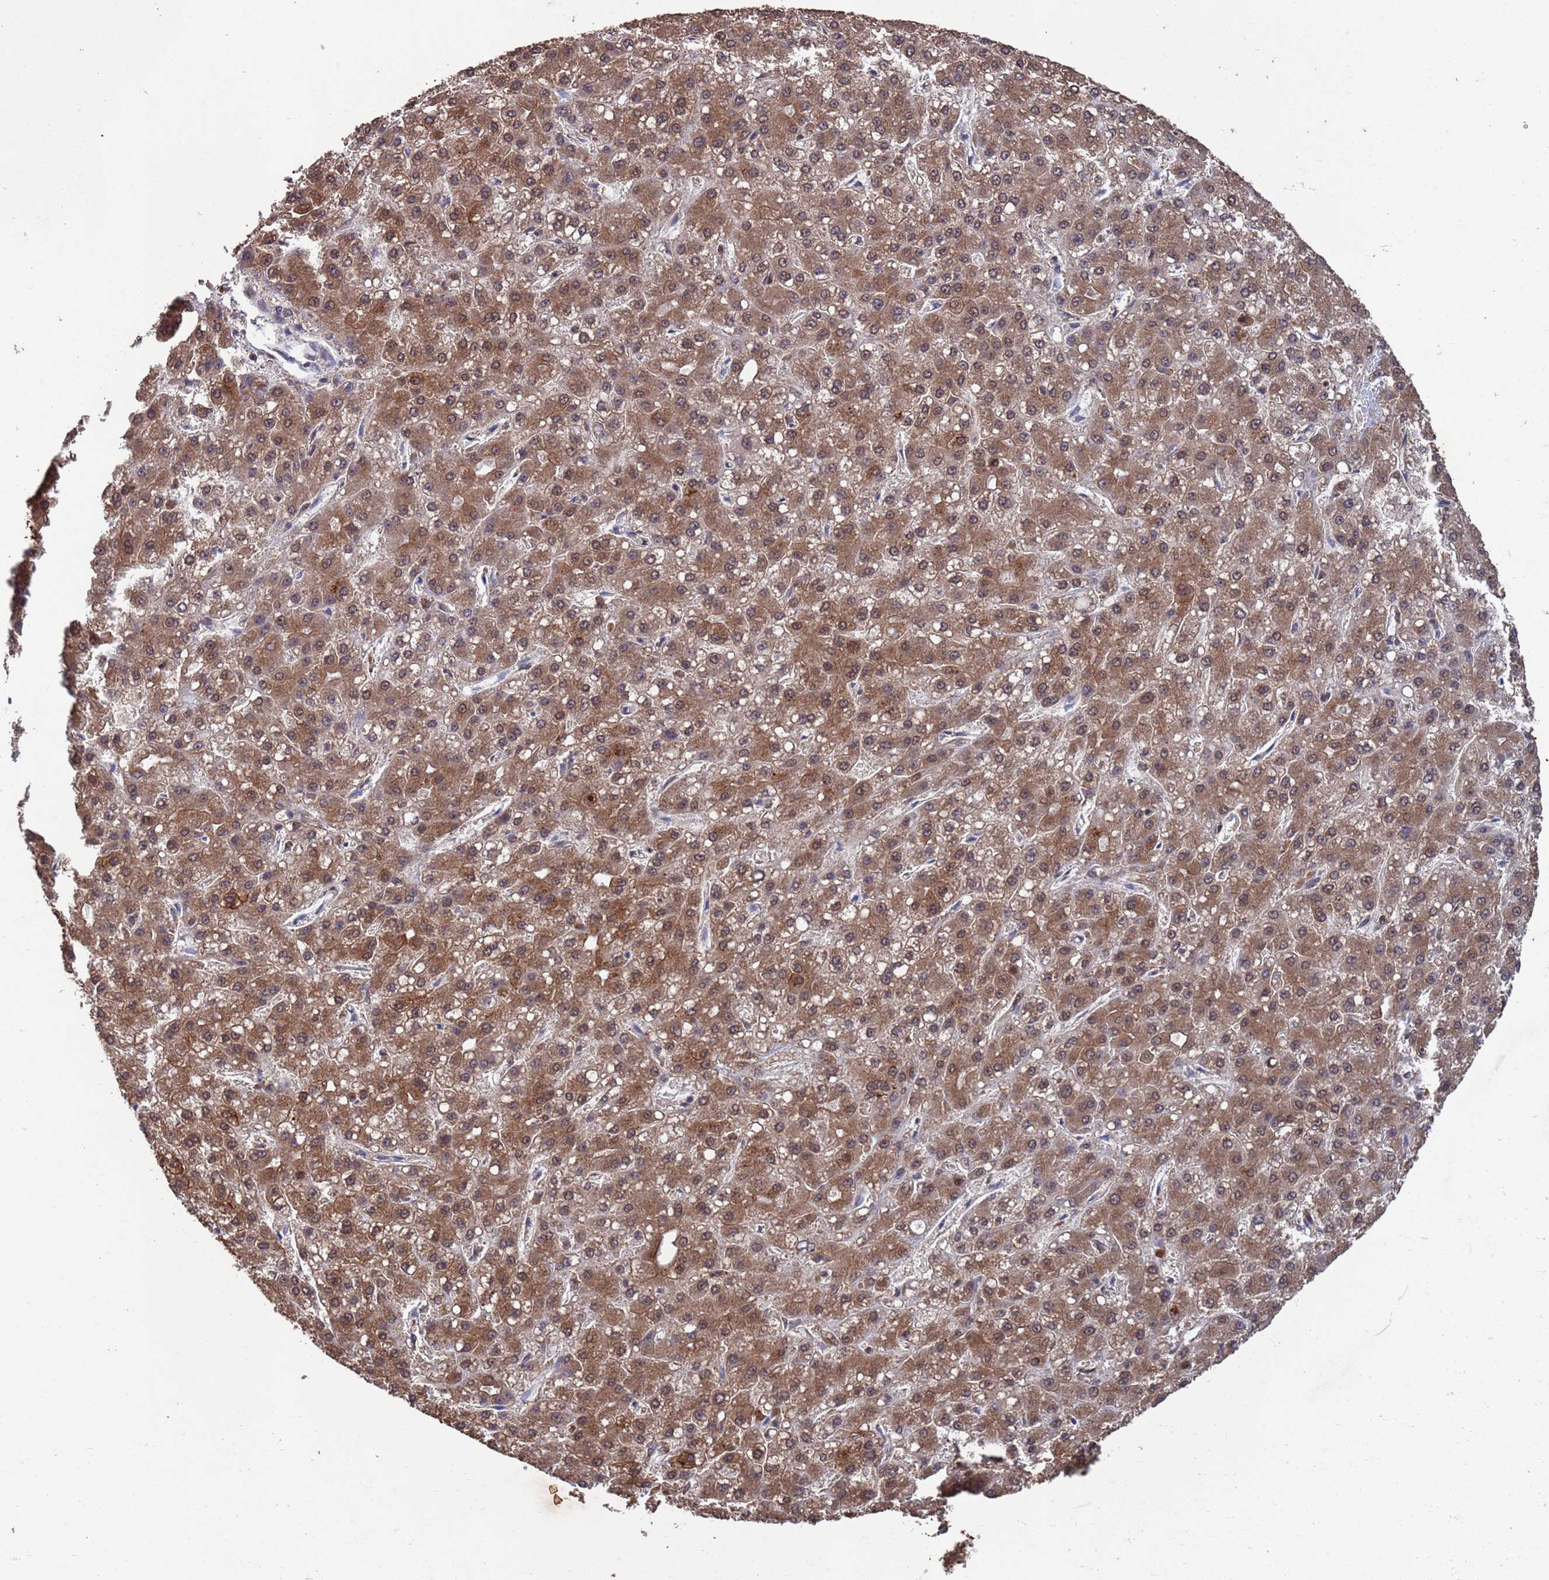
{"staining": {"intensity": "moderate", "quantity": ">75%", "location": "cytoplasmic/membranous"}, "tissue": "liver cancer", "cell_type": "Tumor cells", "image_type": "cancer", "snomed": [{"axis": "morphology", "description": "Carcinoma, Hepatocellular, NOS"}, {"axis": "topography", "description": "Liver"}], "caption": "Moderate cytoplasmic/membranous expression is seen in about >75% of tumor cells in liver hepatocellular carcinoma. (DAB (3,3'-diaminobenzidine) IHC, brown staining for protein, blue staining for nuclei).", "gene": "FUBP3", "patient": {"sex": "male", "age": 67}}